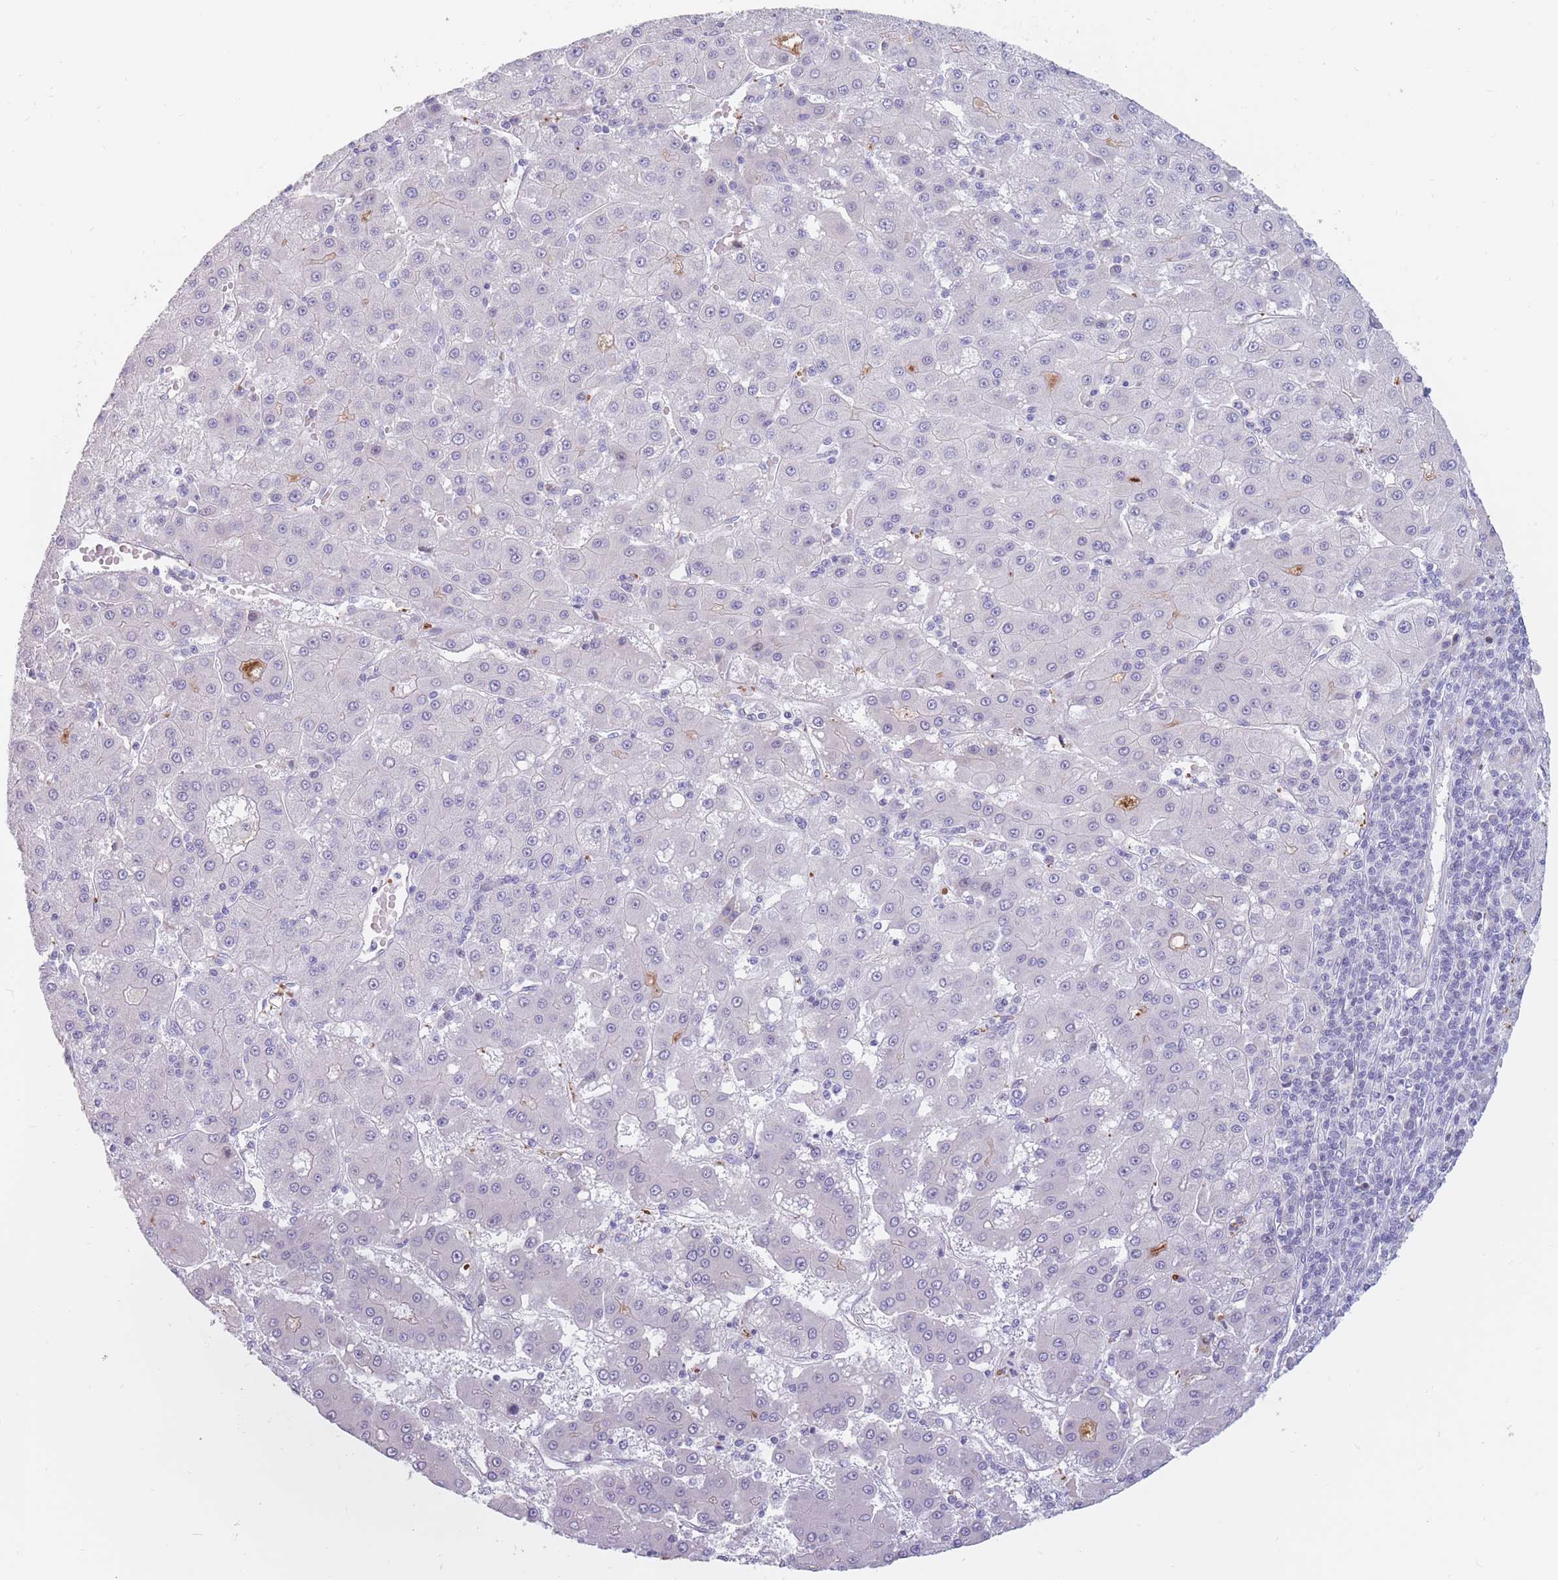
{"staining": {"intensity": "negative", "quantity": "none", "location": "none"}, "tissue": "liver cancer", "cell_type": "Tumor cells", "image_type": "cancer", "snomed": [{"axis": "morphology", "description": "Carcinoma, Hepatocellular, NOS"}, {"axis": "topography", "description": "Liver"}], "caption": "The image displays no significant positivity in tumor cells of liver hepatocellular carcinoma.", "gene": "PTGDR", "patient": {"sex": "male", "age": 76}}